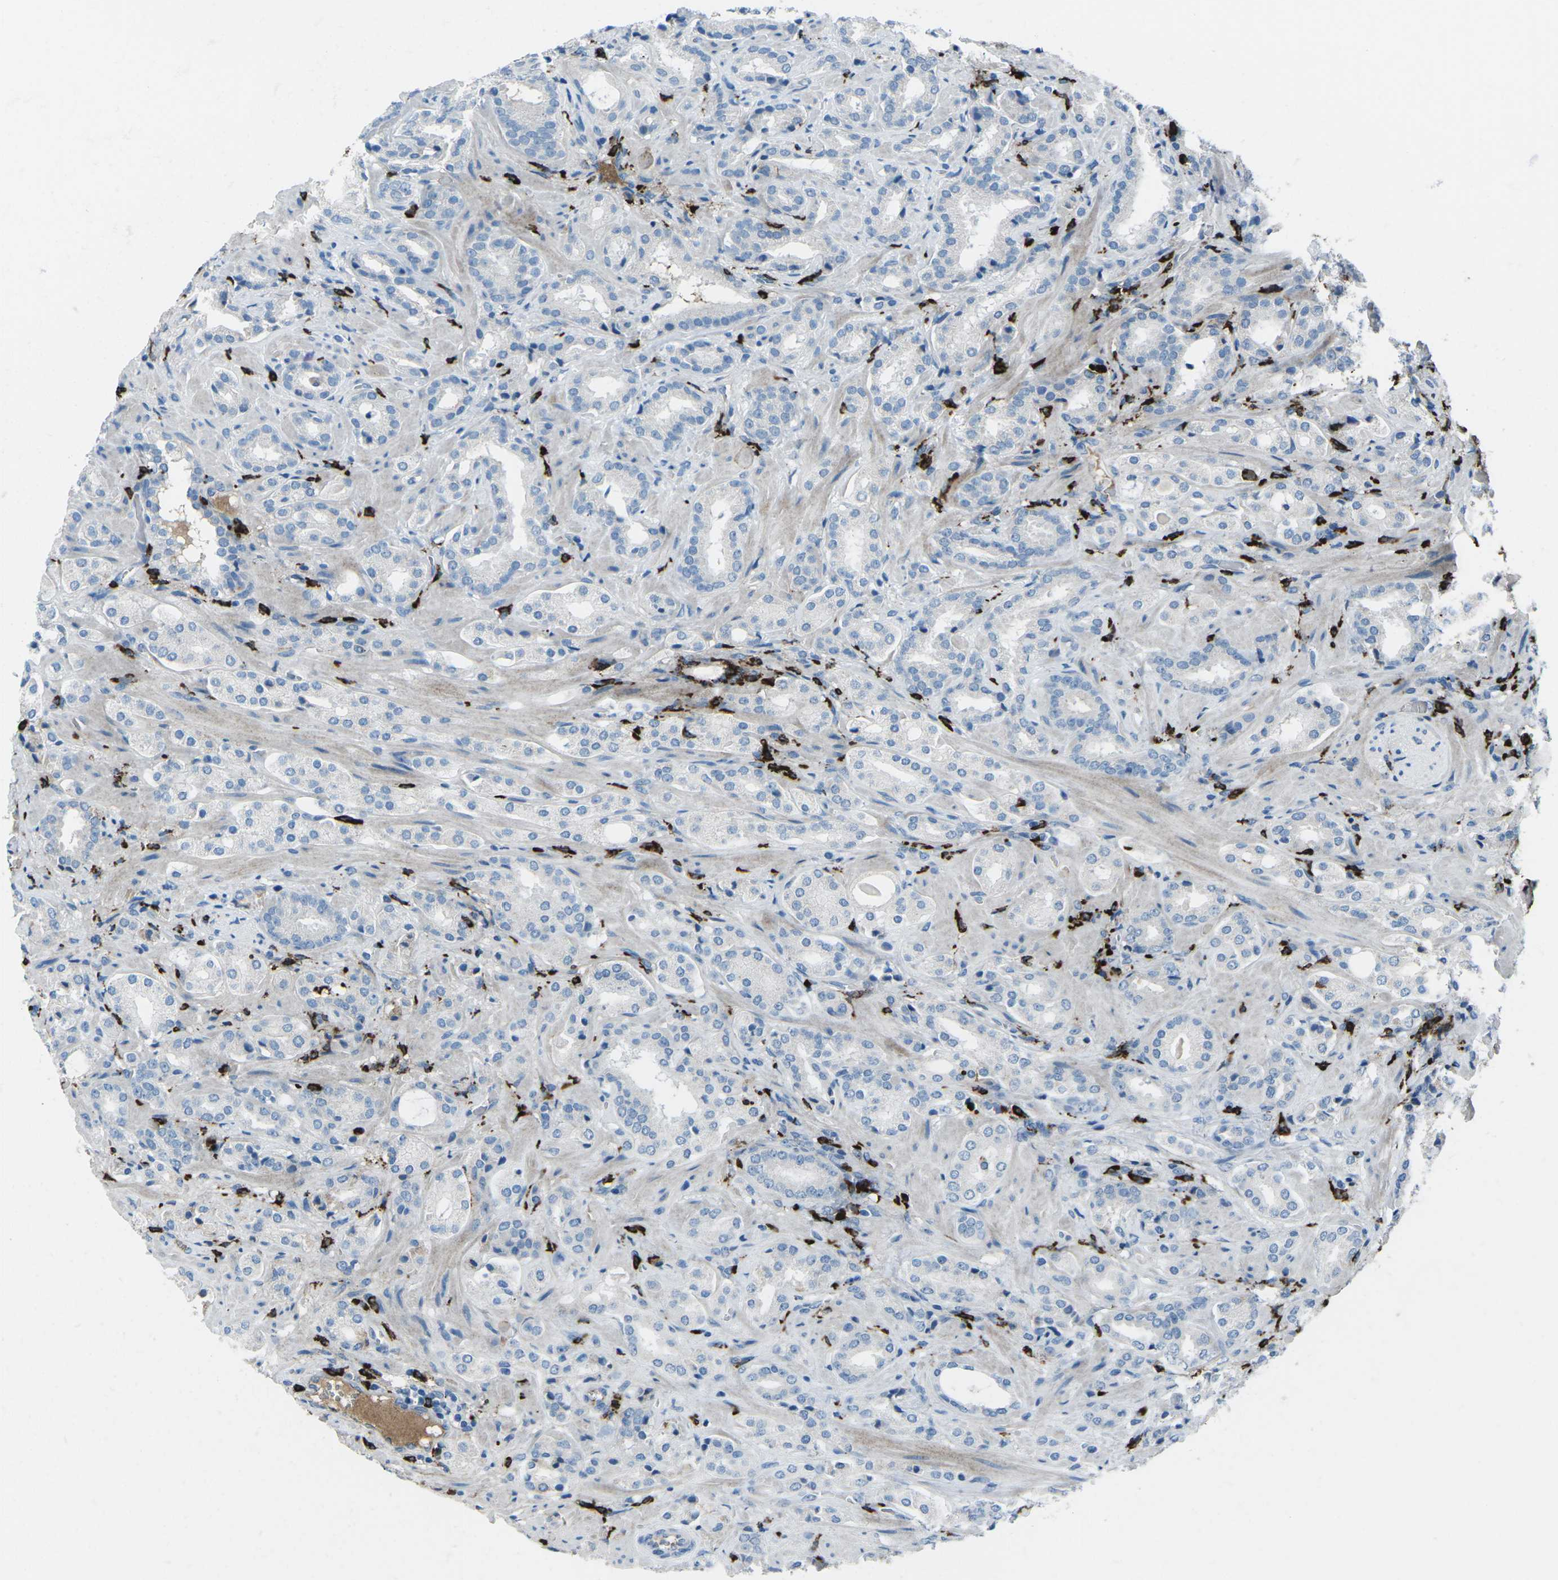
{"staining": {"intensity": "negative", "quantity": "none", "location": "none"}, "tissue": "prostate cancer", "cell_type": "Tumor cells", "image_type": "cancer", "snomed": [{"axis": "morphology", "description": "Adenocarcinoma, High grade"}, {"axis": "topography", "description": "Prostate"}], "caption": "An image of human adenocarcinoma (high-grade) (prostate) is negative for staining in tumor cells. (IHC, brightfield microscopy, high magnification).", "gene": "FCN1", "patient": {"sex": "male", "age": 64}}